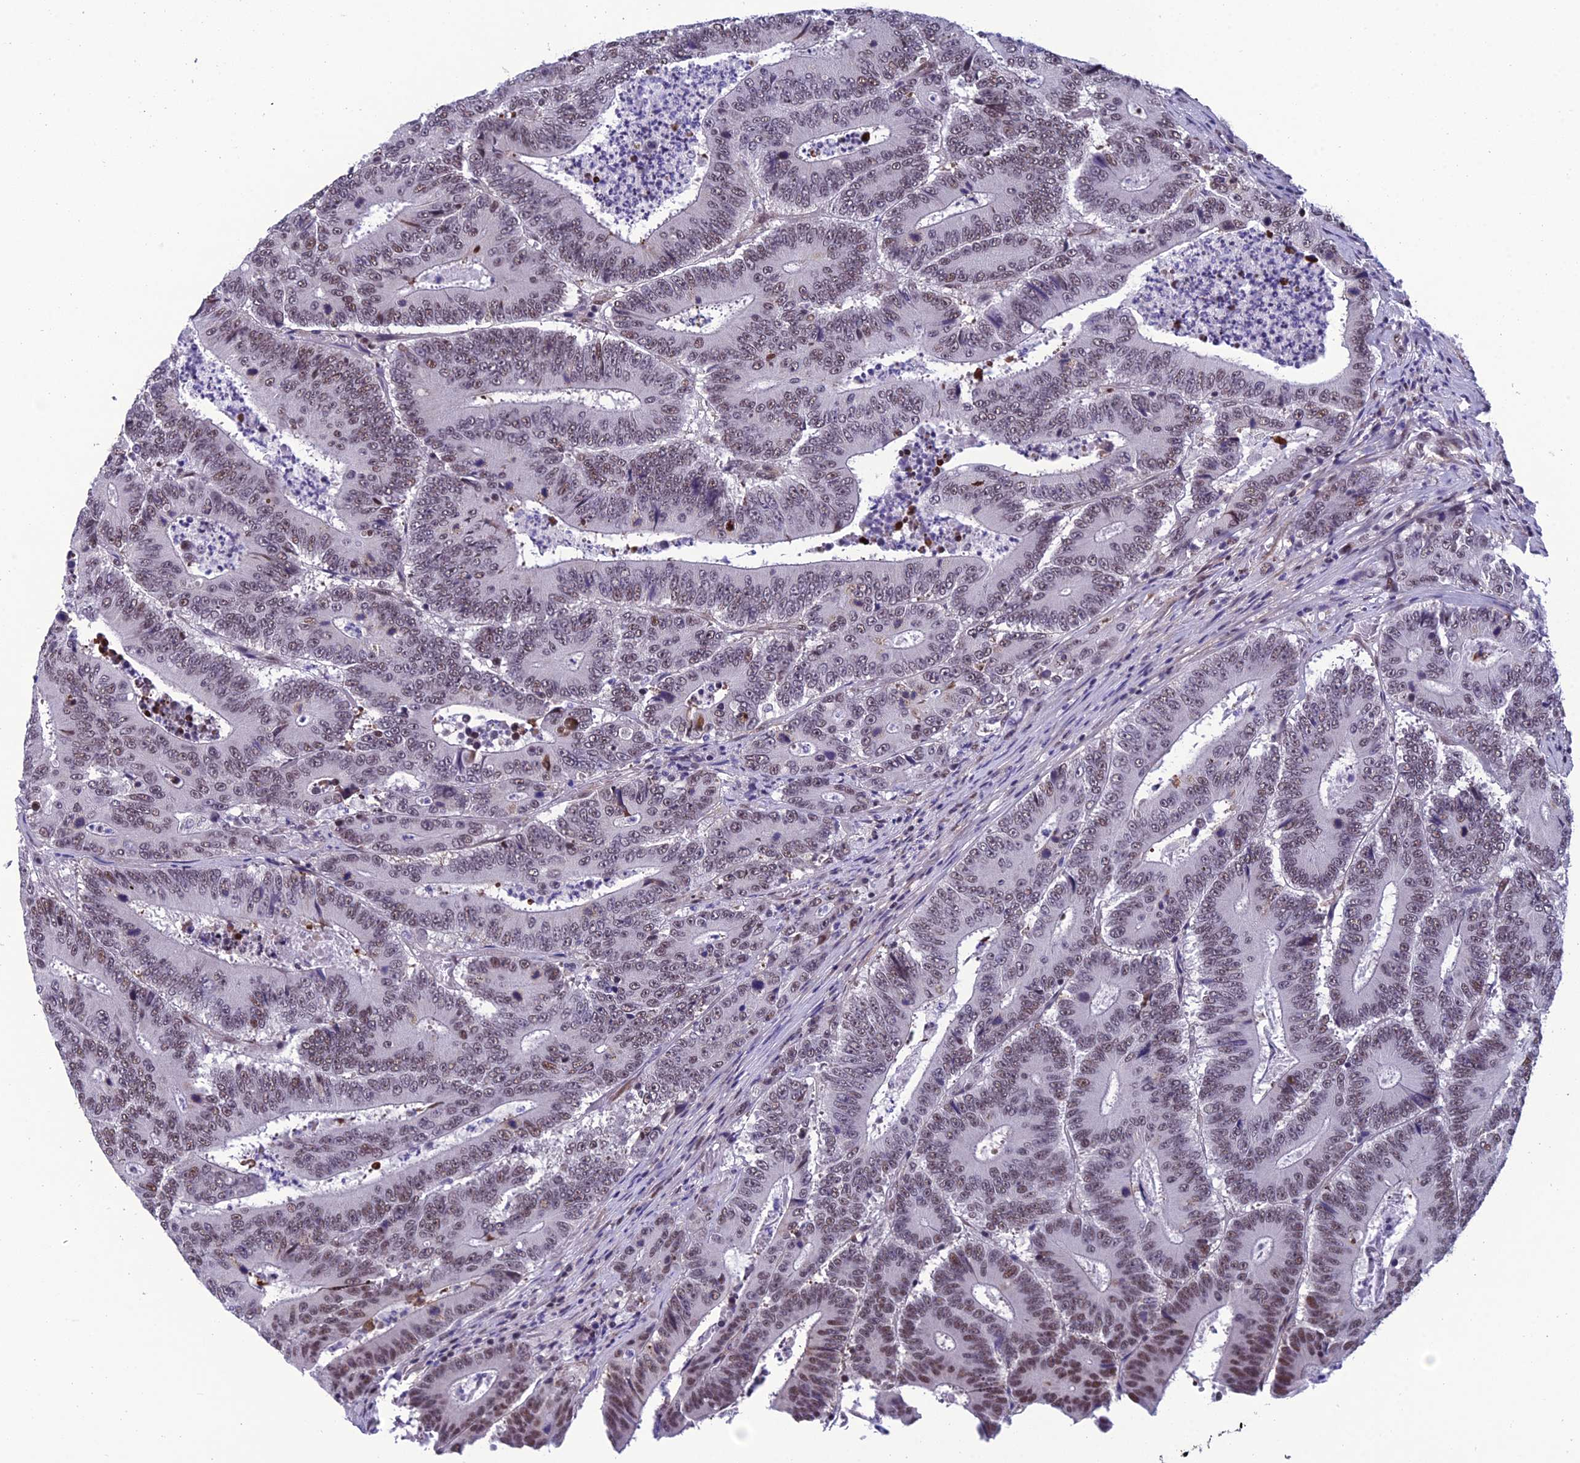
{"staining": {"intensity": "weak", "quantity": ">75%", "location": "nuclear"}, "tissue": "colorectal cancer", "cell_type": "Tumor cells", "image_type": "cancer", "snomed": [{"axis": "morphology", "description": "Adenocarcinoma, NOS"}, {"axis": "topography", "description": "Colon"}], "caption": "A histopathology image showing weak nuclear staining in approximately >75% of tumor cells in colorectal cancer, as visualized by brown immunohistochemical staining.", "gene": "RSRC1", "patient": {"sex": "male", "age": 83}}